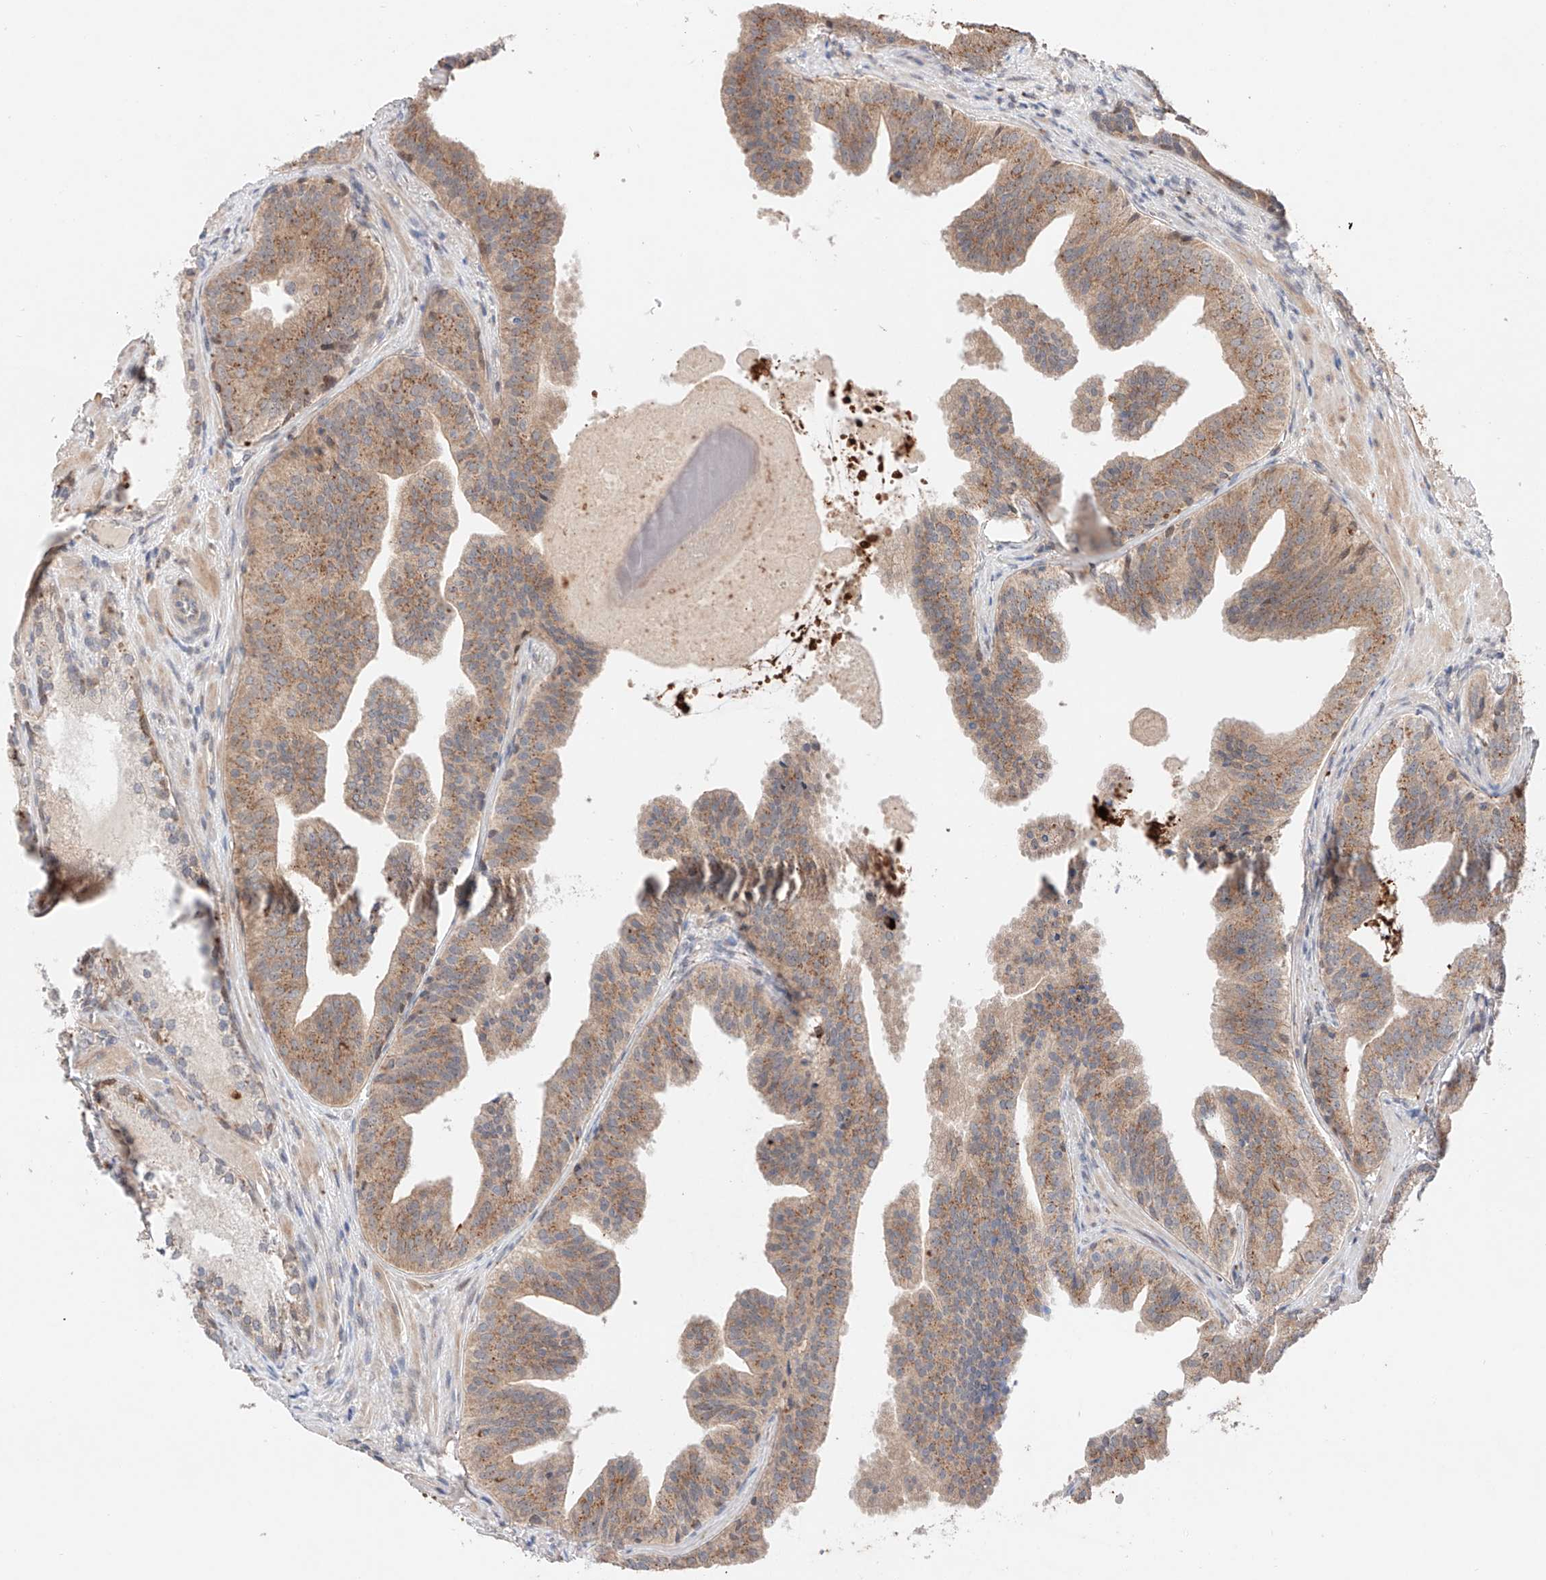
{"staining": {"intensity": "moderate", "quantity": ">75%", "location": "cytoplasmic/membranous"}, "tissue": "prostate cancer", "cell_type": "Tumor cells", "image_type": "cancer", "snomed": [{"axis": "morphology", "description": "Normal morphology"}, {"axis": "morphology", "description": "Adenocarcinoma, Low grade"}, {"axis": "topography", "description": "Prostate"}], "caption": "Protein analysis of prostate adenocarcinoma (low-grade) tissue shows moderate cytoplasmic/membranous expression in approximately >75% of tumor cells. The staining is performed using DAB (3,3'-diaminobenzidine) brown chromogen to label protein expression. The nuclei are counter-stained blue using hematoxylin.", "gene": "GCNT1", "patient": {"sex": "male", "age": 72}}